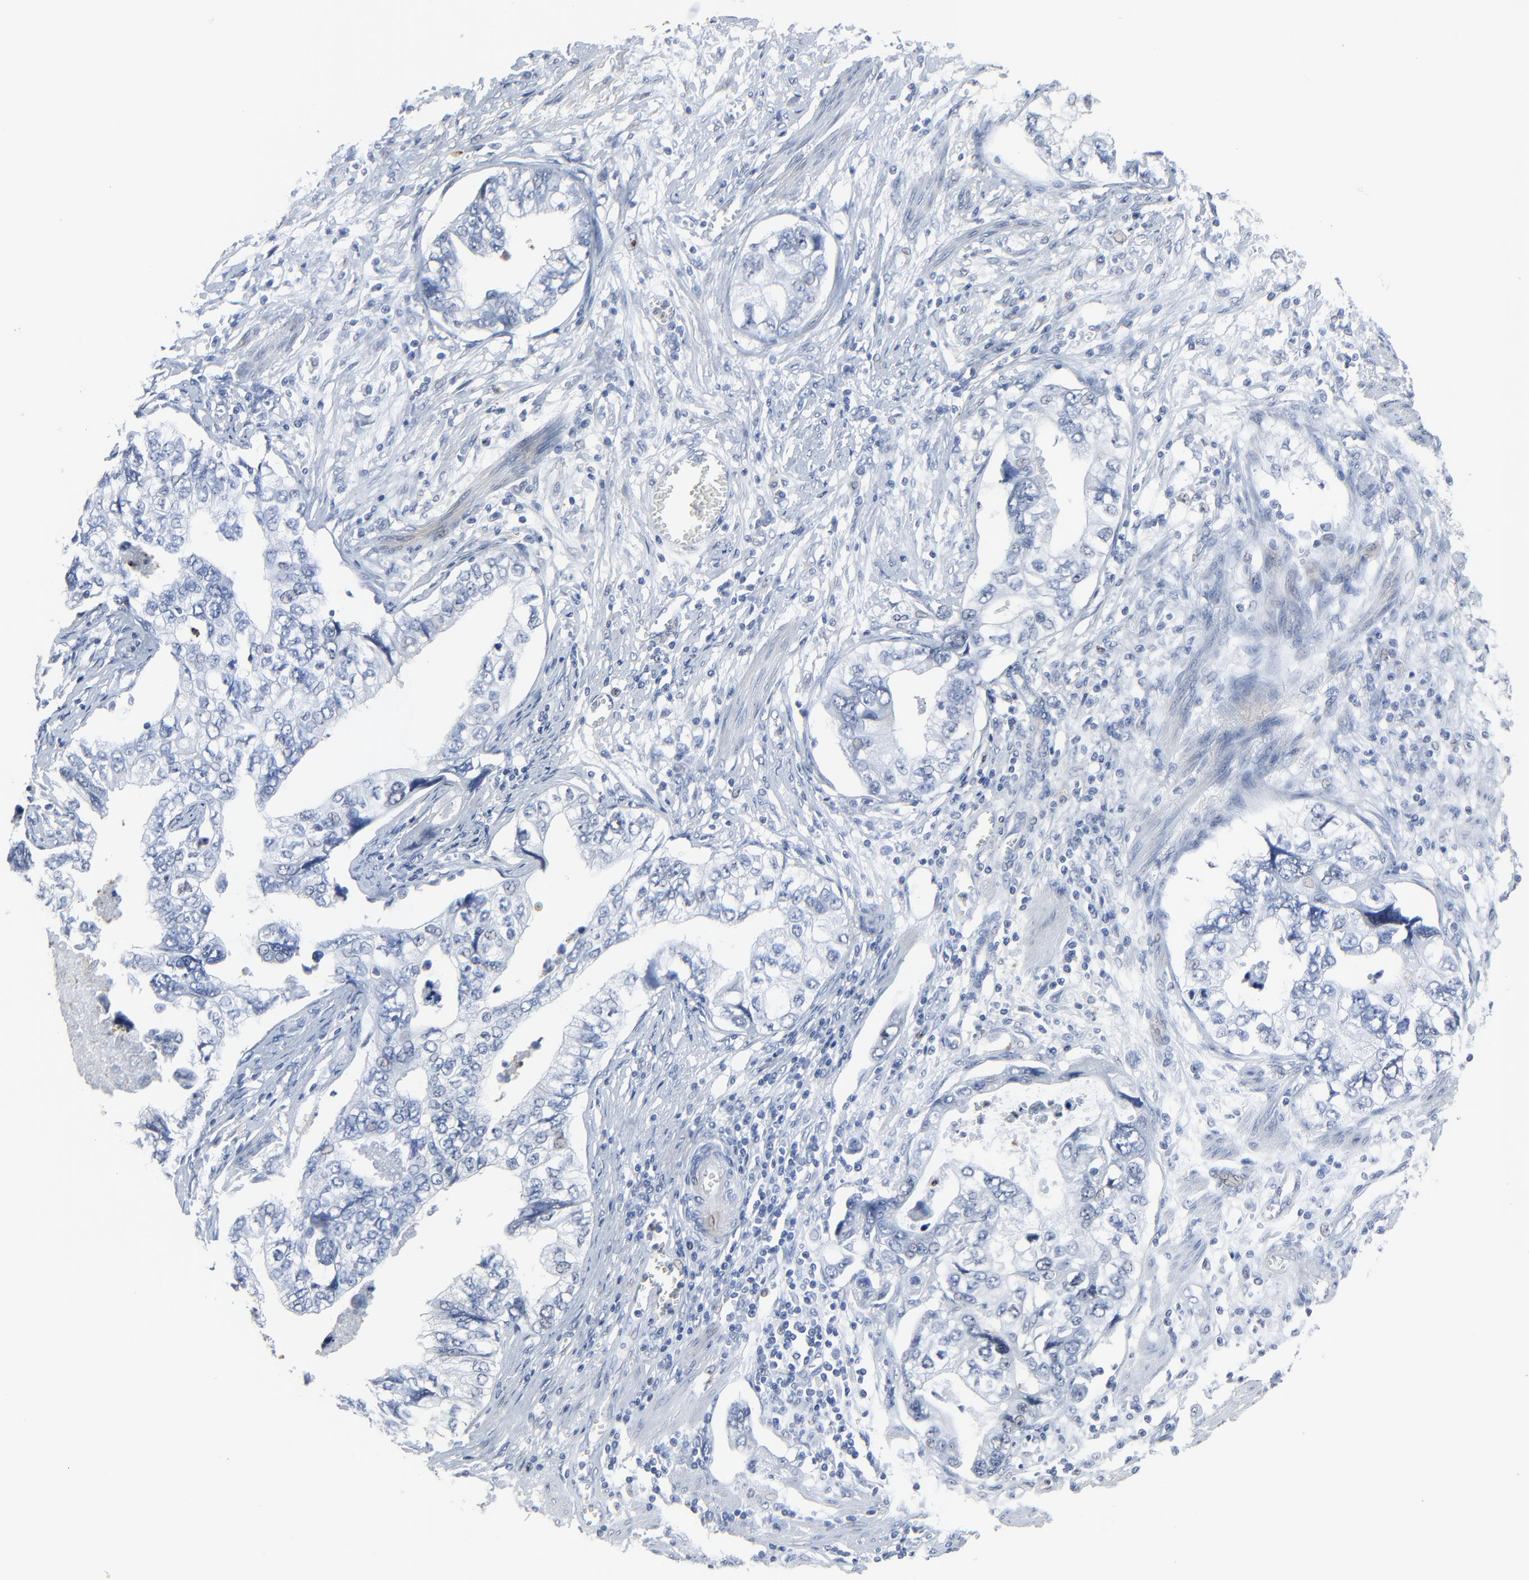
{"staining": {"intensity": "negative", "quantity": "none", "location": "none"}, "tissue": "stomach cancer", "cell_type": "Tumor cells", "image_type": "cancer", "snomed": [{"axis": "morphology", "description": "Adenocarcinoma, NOS"}, {"axis": "topography", "description": "Pancreas"}, {"axis": "topography", "description": "Stomach, upper"}], "caption": "Tumor cells are negative for brown protein staining in stomach cancer.", "gene": "BIRC3", "patient": {"sex": "male", "age": 77}}